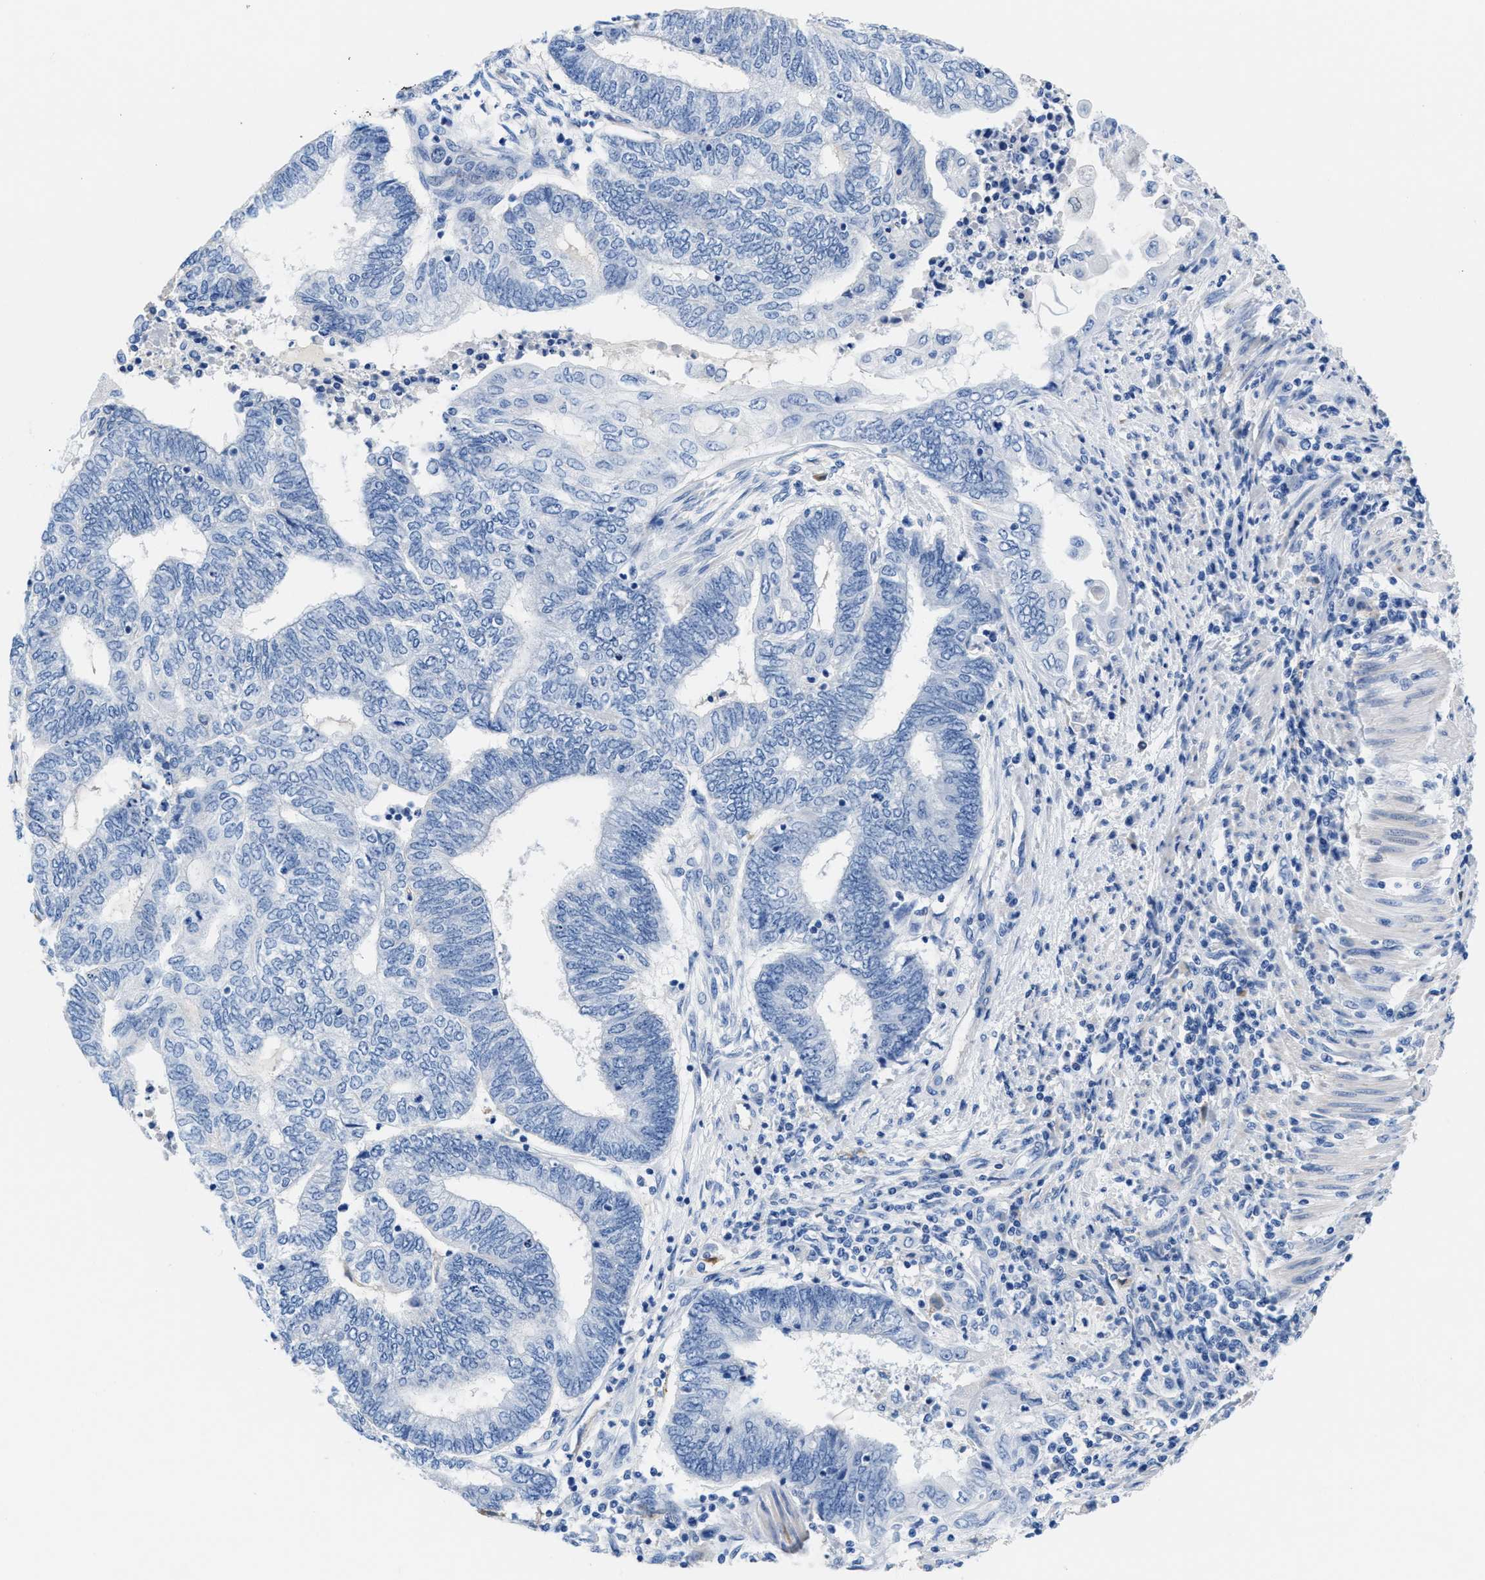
{"staining": {"intensity": "negative", "quantity": "none", "location": "none"}, "tissue": "endometrial cancer", "cell_type": "Tumor cells", "image_type": "cancer", "snomed": [{"axis": "morphology", "description": "Adenocarcinoma, NOS"}, {"axis": "topography", "description": "Uterus"}, {"axis": "topography", "description": "Endometrium"}], "caption": "Immunohistochemical staining of endometrial adenocarcinoma displays no significant positivity in tumor cells.", "gene": "SLFN13", "patient": {"sex": "female", "age": 70}}